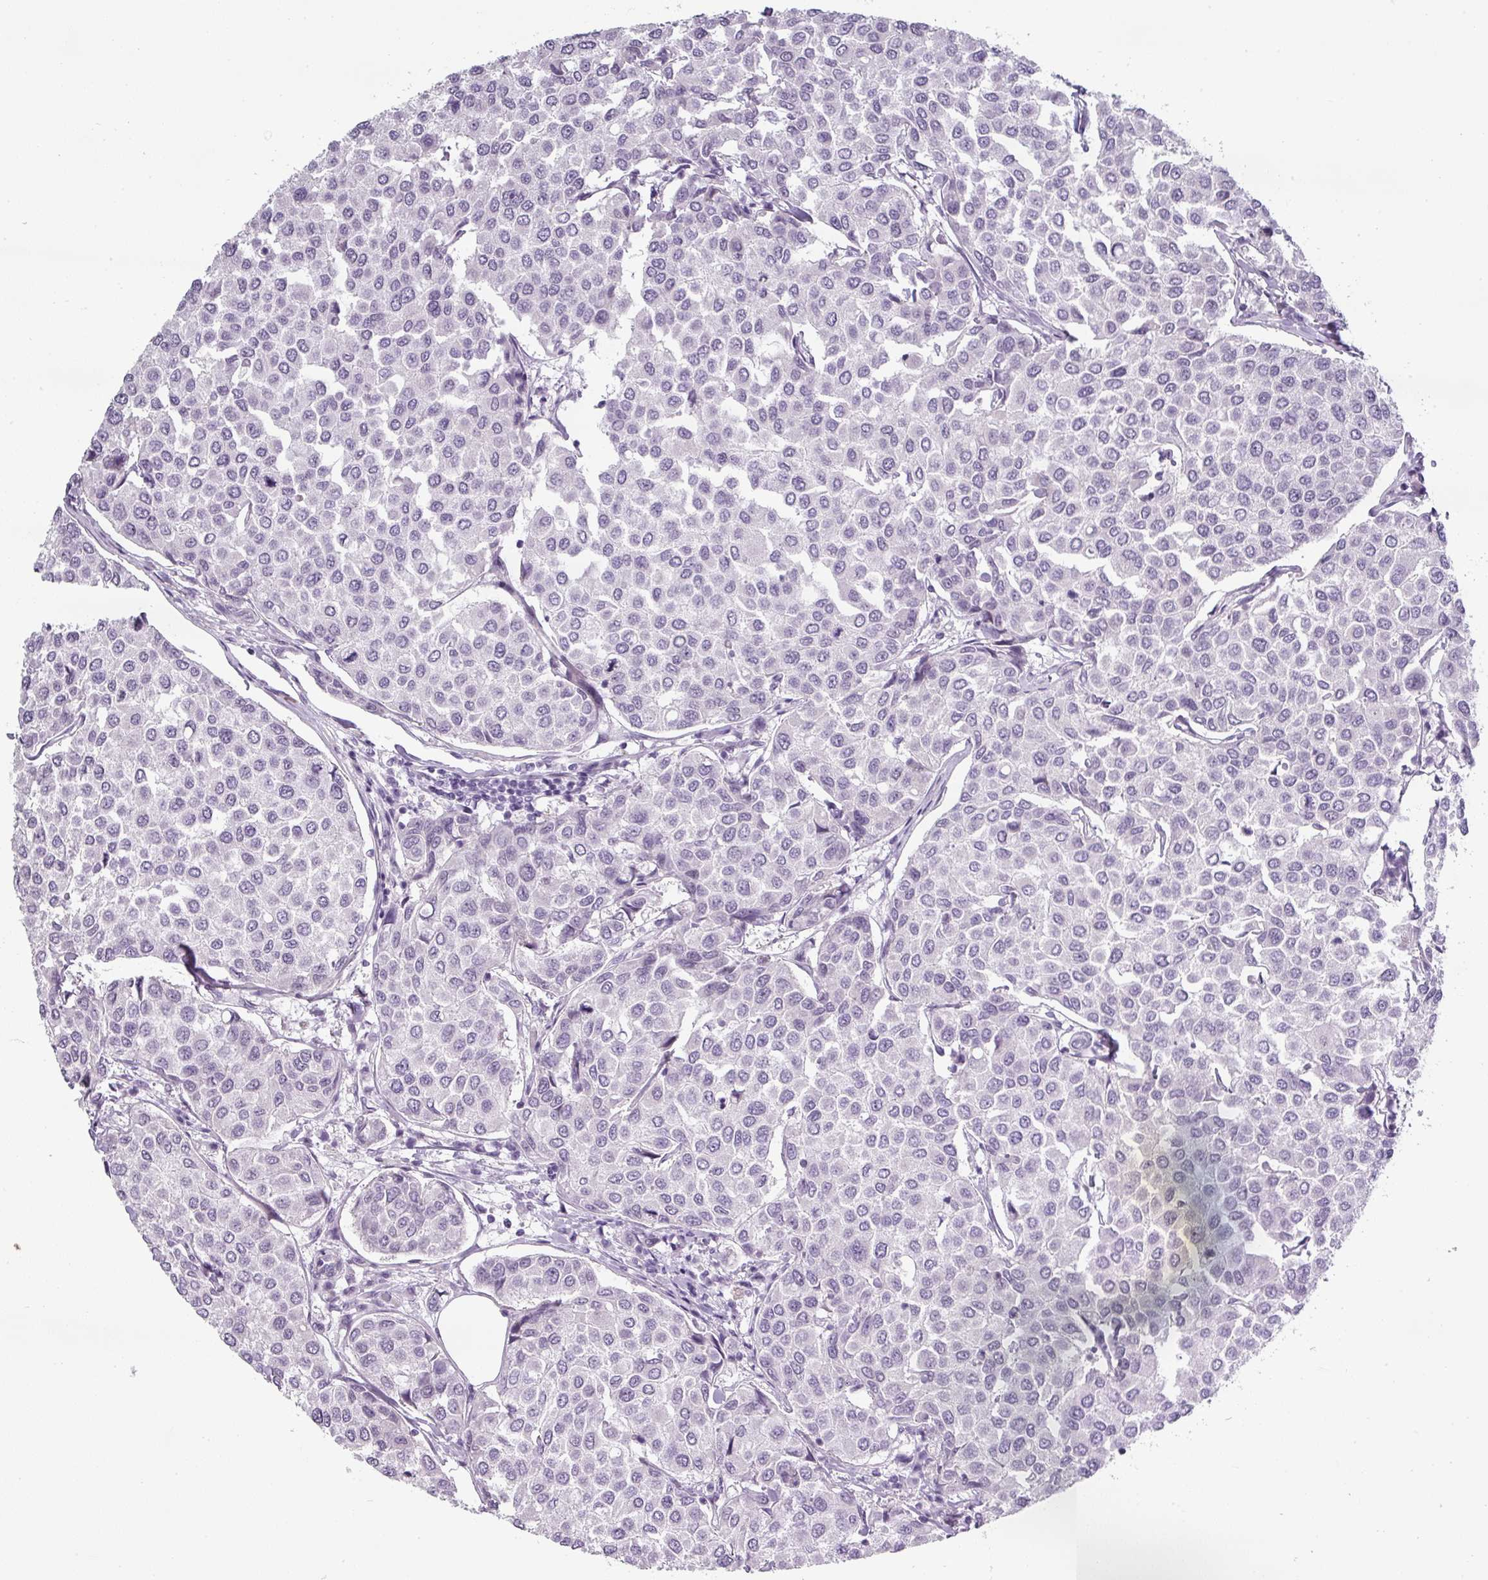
{"staining": {"intensity": "negative", "quantity": "none", "location": "none"}, "tissue": "breast cancer", "cell_type": "Tumor cells", "image_type": "cancer", "snomed": [{"axis": "morphology", "description": "Duct carcinoma"}, {"axis": "topography", "description": "Breast"}], "caption": "DAB (3,3'-diaminobenzidine) immunohistochemical staining of breast cancer displays no significant positivity in tumor cells. (DAB immunohistochemistry, high magnification).", "gene": "CHRDL1", "patient": {"sex": "female", "age": 55}}